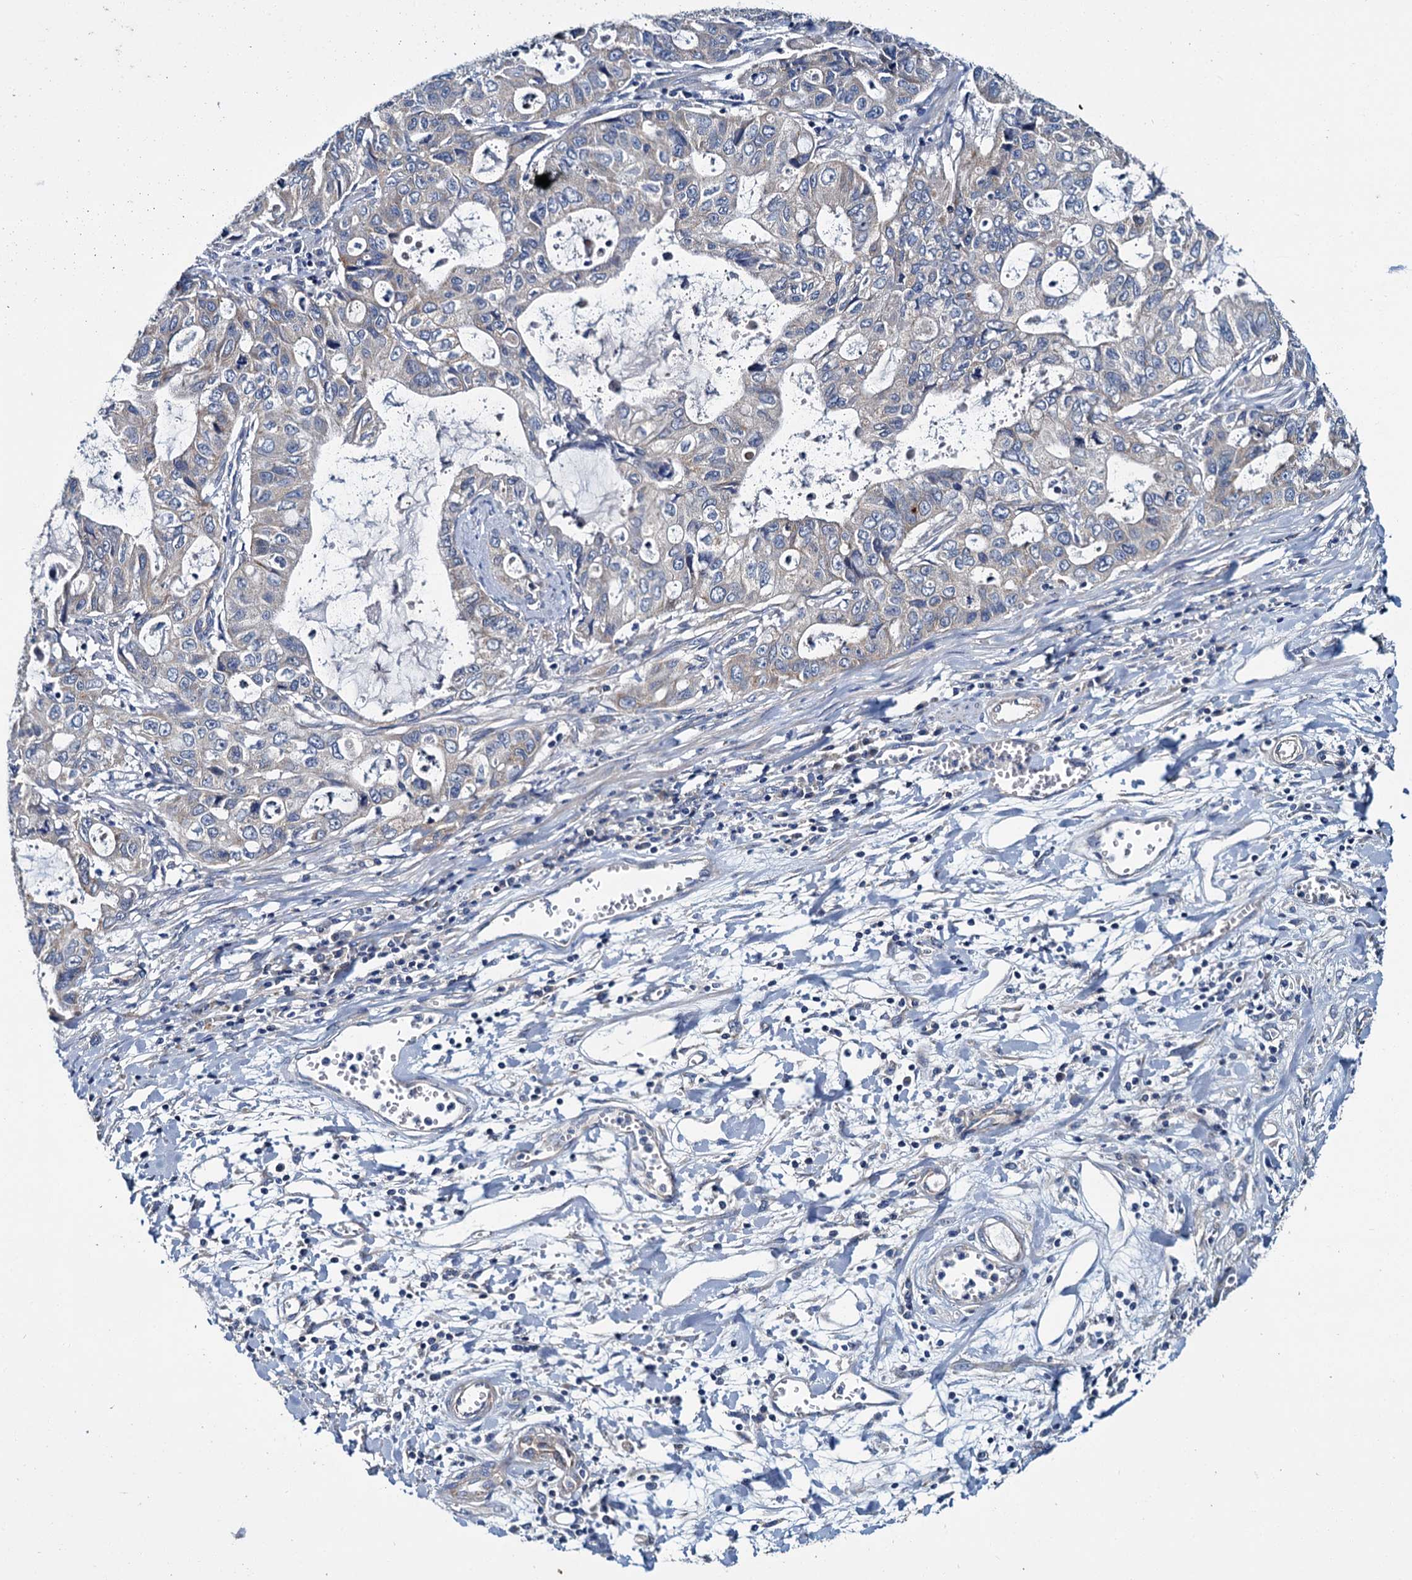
{"staining": {"intensity": "weak", "quantity": "25%-75%", "location": "cytoplasmic/membranous"}, "tissue": "stomach cancer", "cell_type": "Tumor cells", "image_type": "cancer", "snomed": [{"axis": "morphology", "description": "Adenocarcinoma, NOS"}, {"axis": "topography", "description": "Stomach, upper"}], "caption": "The immunohistochemical stain shows weak cytoplasmic/membranous staining in tumor cells of stomach adenocarcinoma tissue. Nuclei are stained in blue.", "gene": "CEP295", "patient": {"sex": "female", "age": 52}}